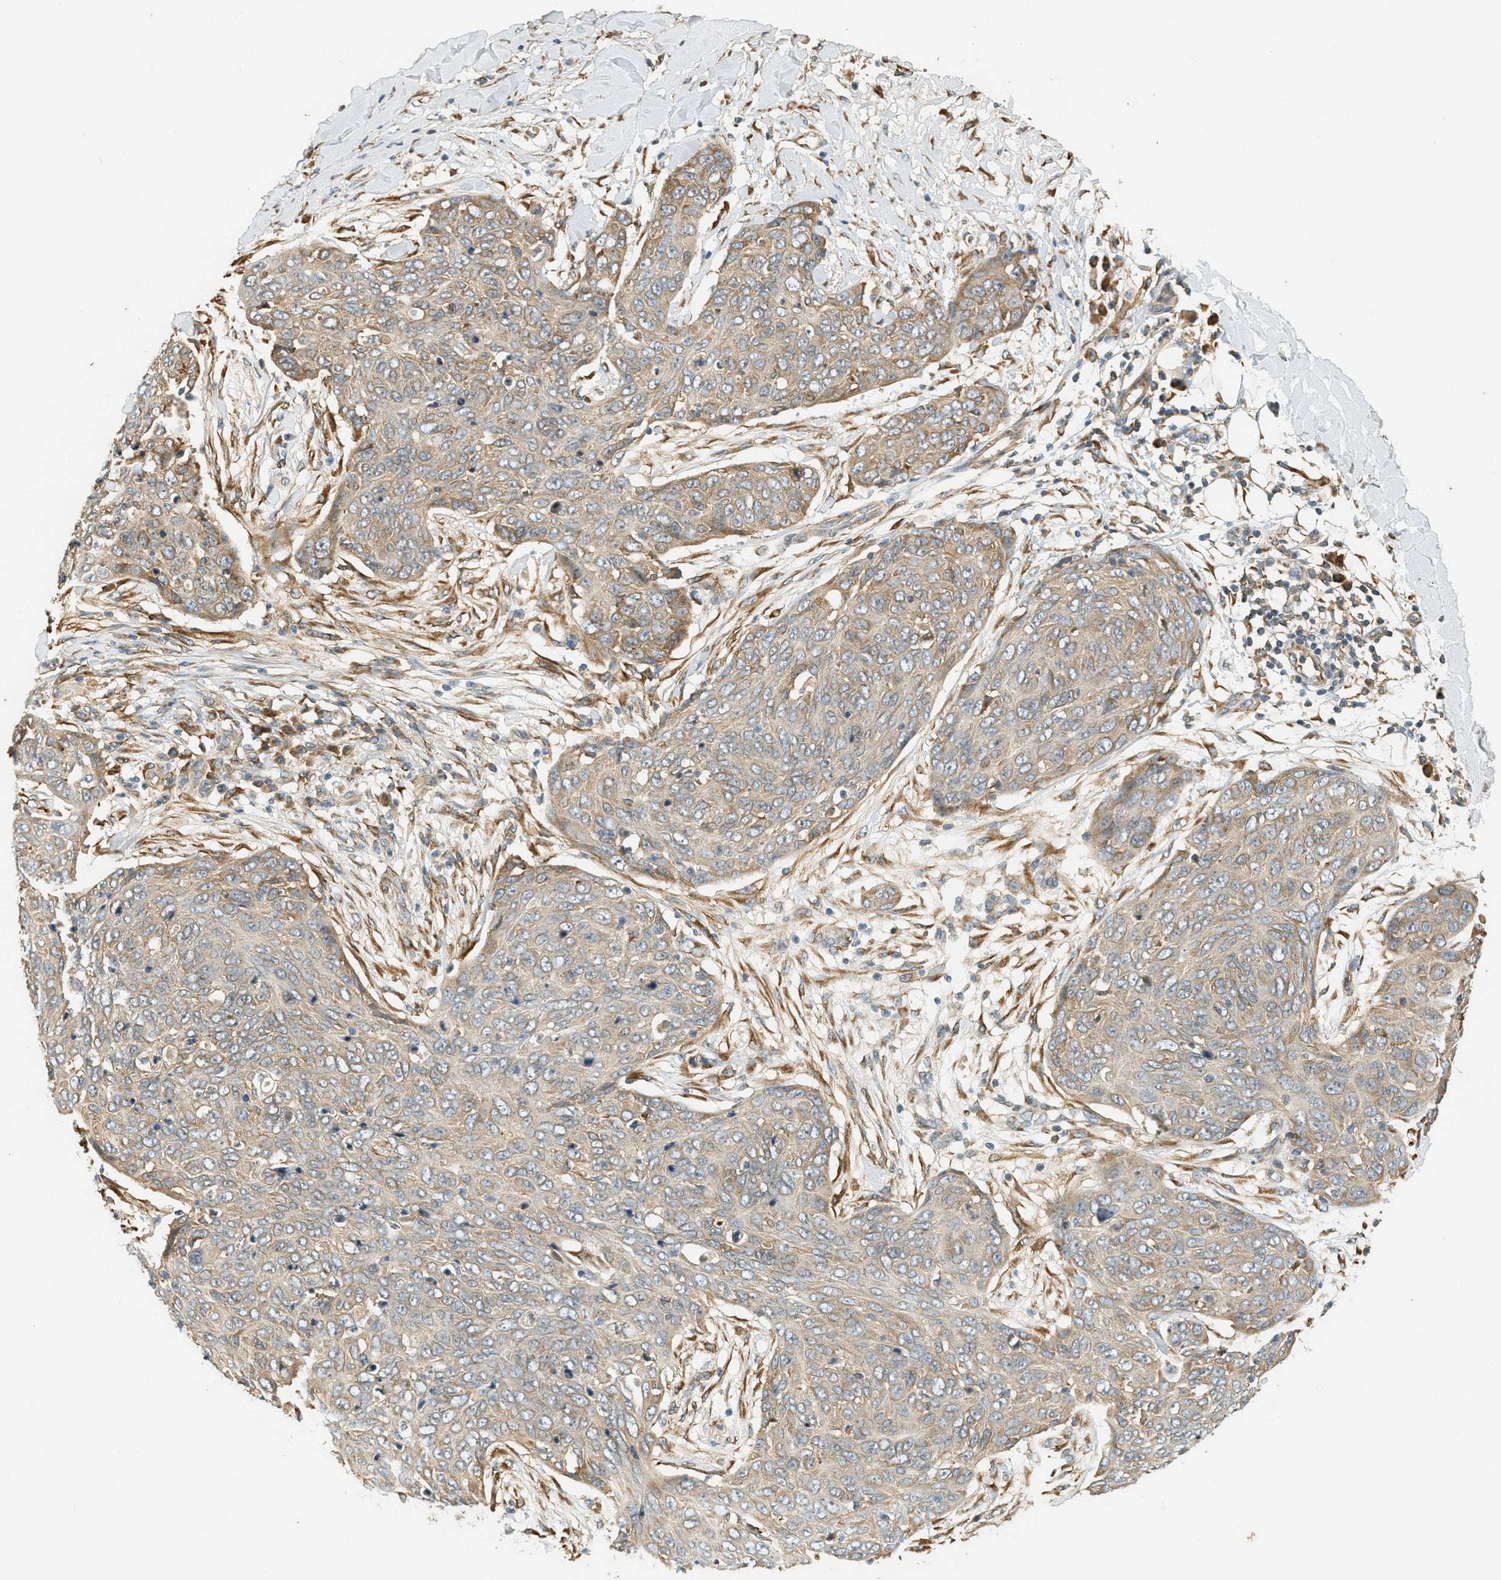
{"staining": {"intensity": "weak", "quantity": "25%-75%", "location": "cytoplasmic/membranous"}, "tissue": "skin cancer", "cell_type": "Tumor cells", "image_type": "cancer", "snomed": [{"axis": "morphology", "description": "Squamous cell carcinoma in situ, NOS"}, {"axis": "morphology", "description": "Squamous cell carcinoma, NOS"}, {"axis": "topography", "description": "Skin"}], "caption": "Skin cancer stained with a protein marker exhibits weak staining in tumor cells.", "gene": "PDK1", "patient": {"sex": "male", "age": 93}}